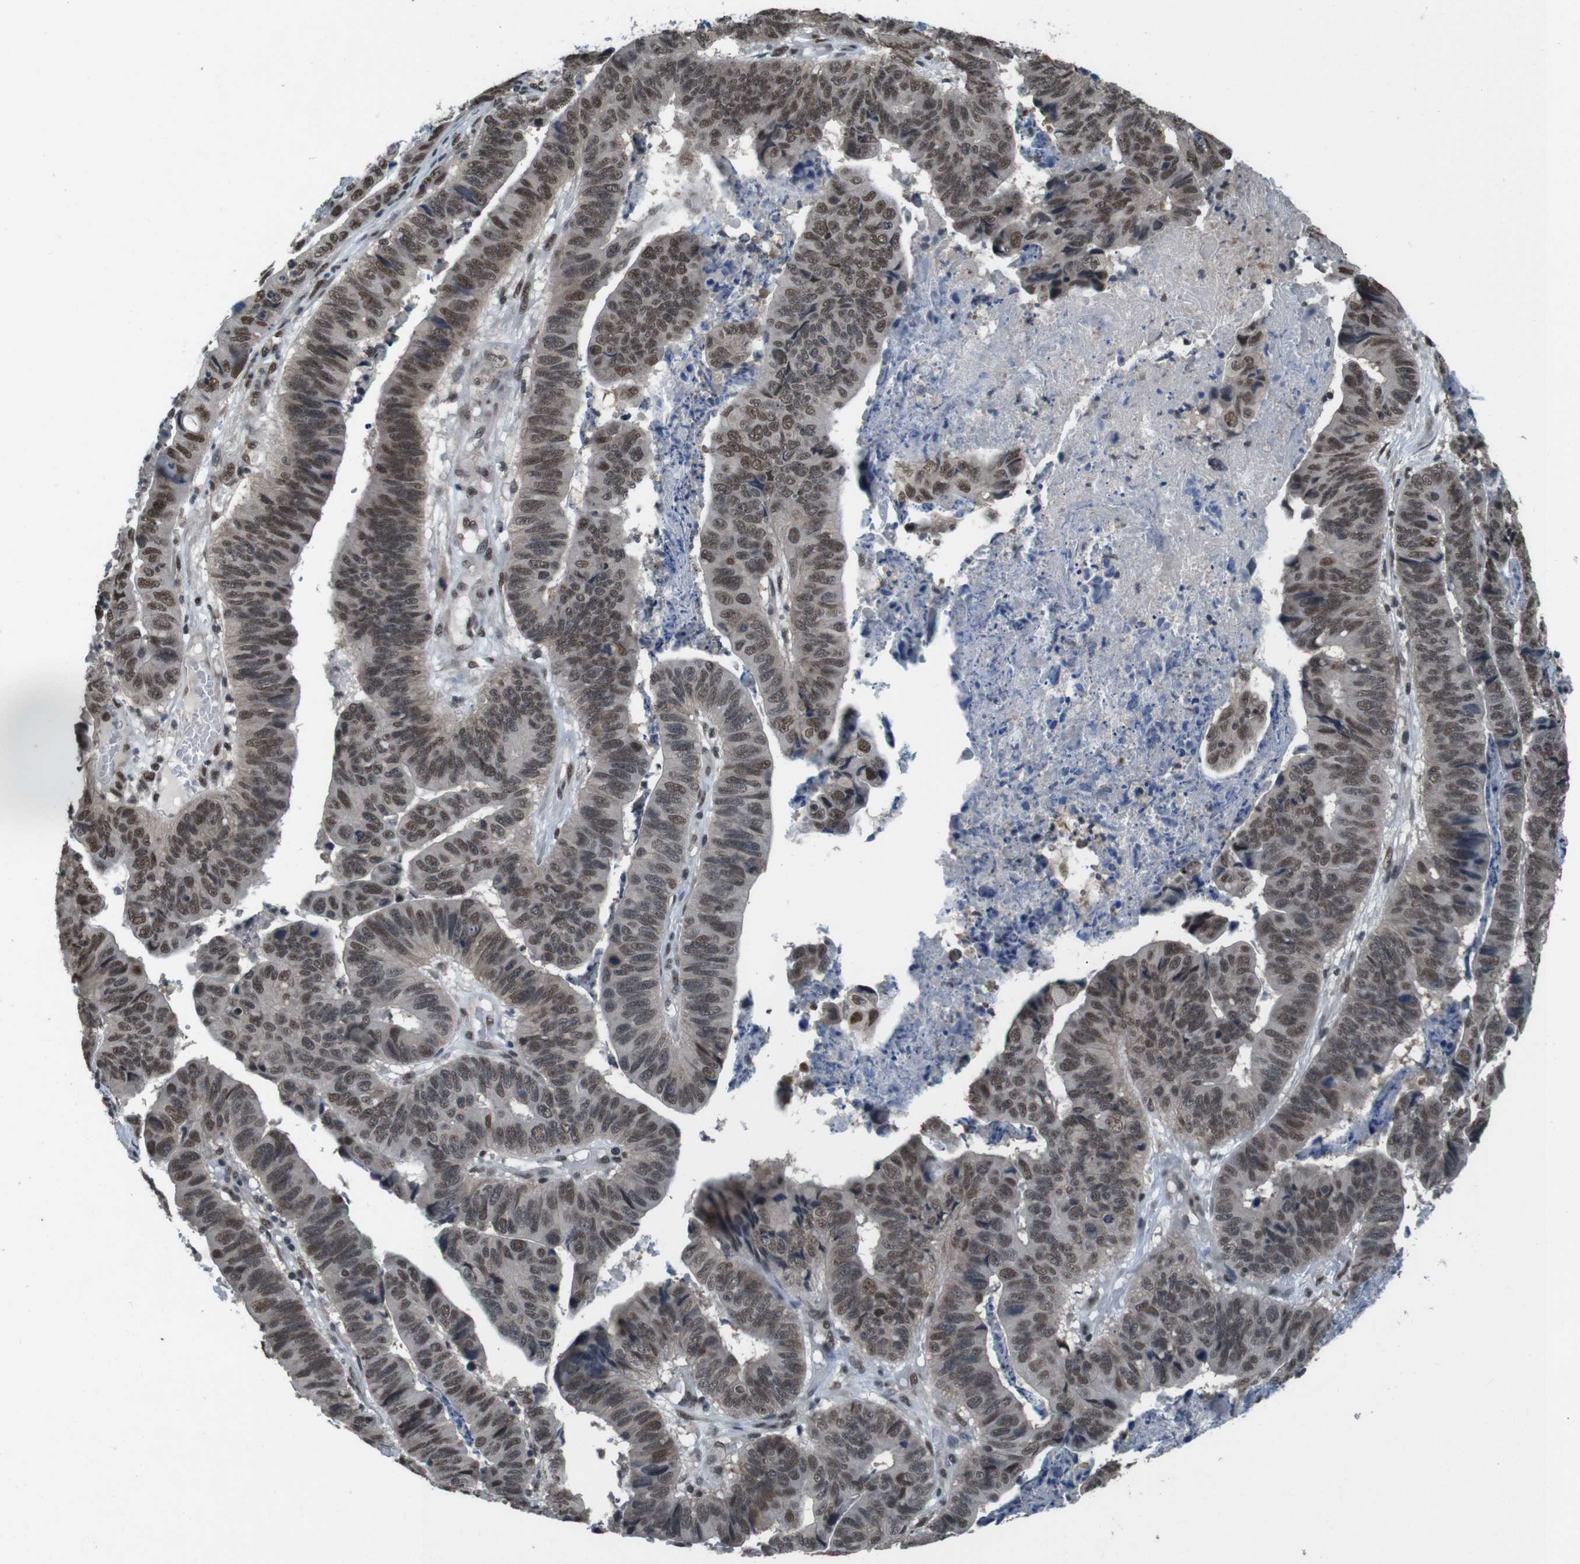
{"staining": {"intensity": "moderate", "quantity": ">75%", "location": "nuclear"}, "tissue": "stomach cancer", "cell_type": "Tumor cells", "image_type": "cancer", "snomed": [{"axis": "morphology", "description": "Adenocarcinoma, NOS"}, {"axis": "topography", "description": "Stomach, lower"}], "caption": "Immunohistochemistry of stomach cancer (adenocarcinoma) reveals medium levels of moderate nuclear staining in about >75% of tumor cells.", "gene": "NR4A2", "patient": {"sex": "male", "age": 77}}